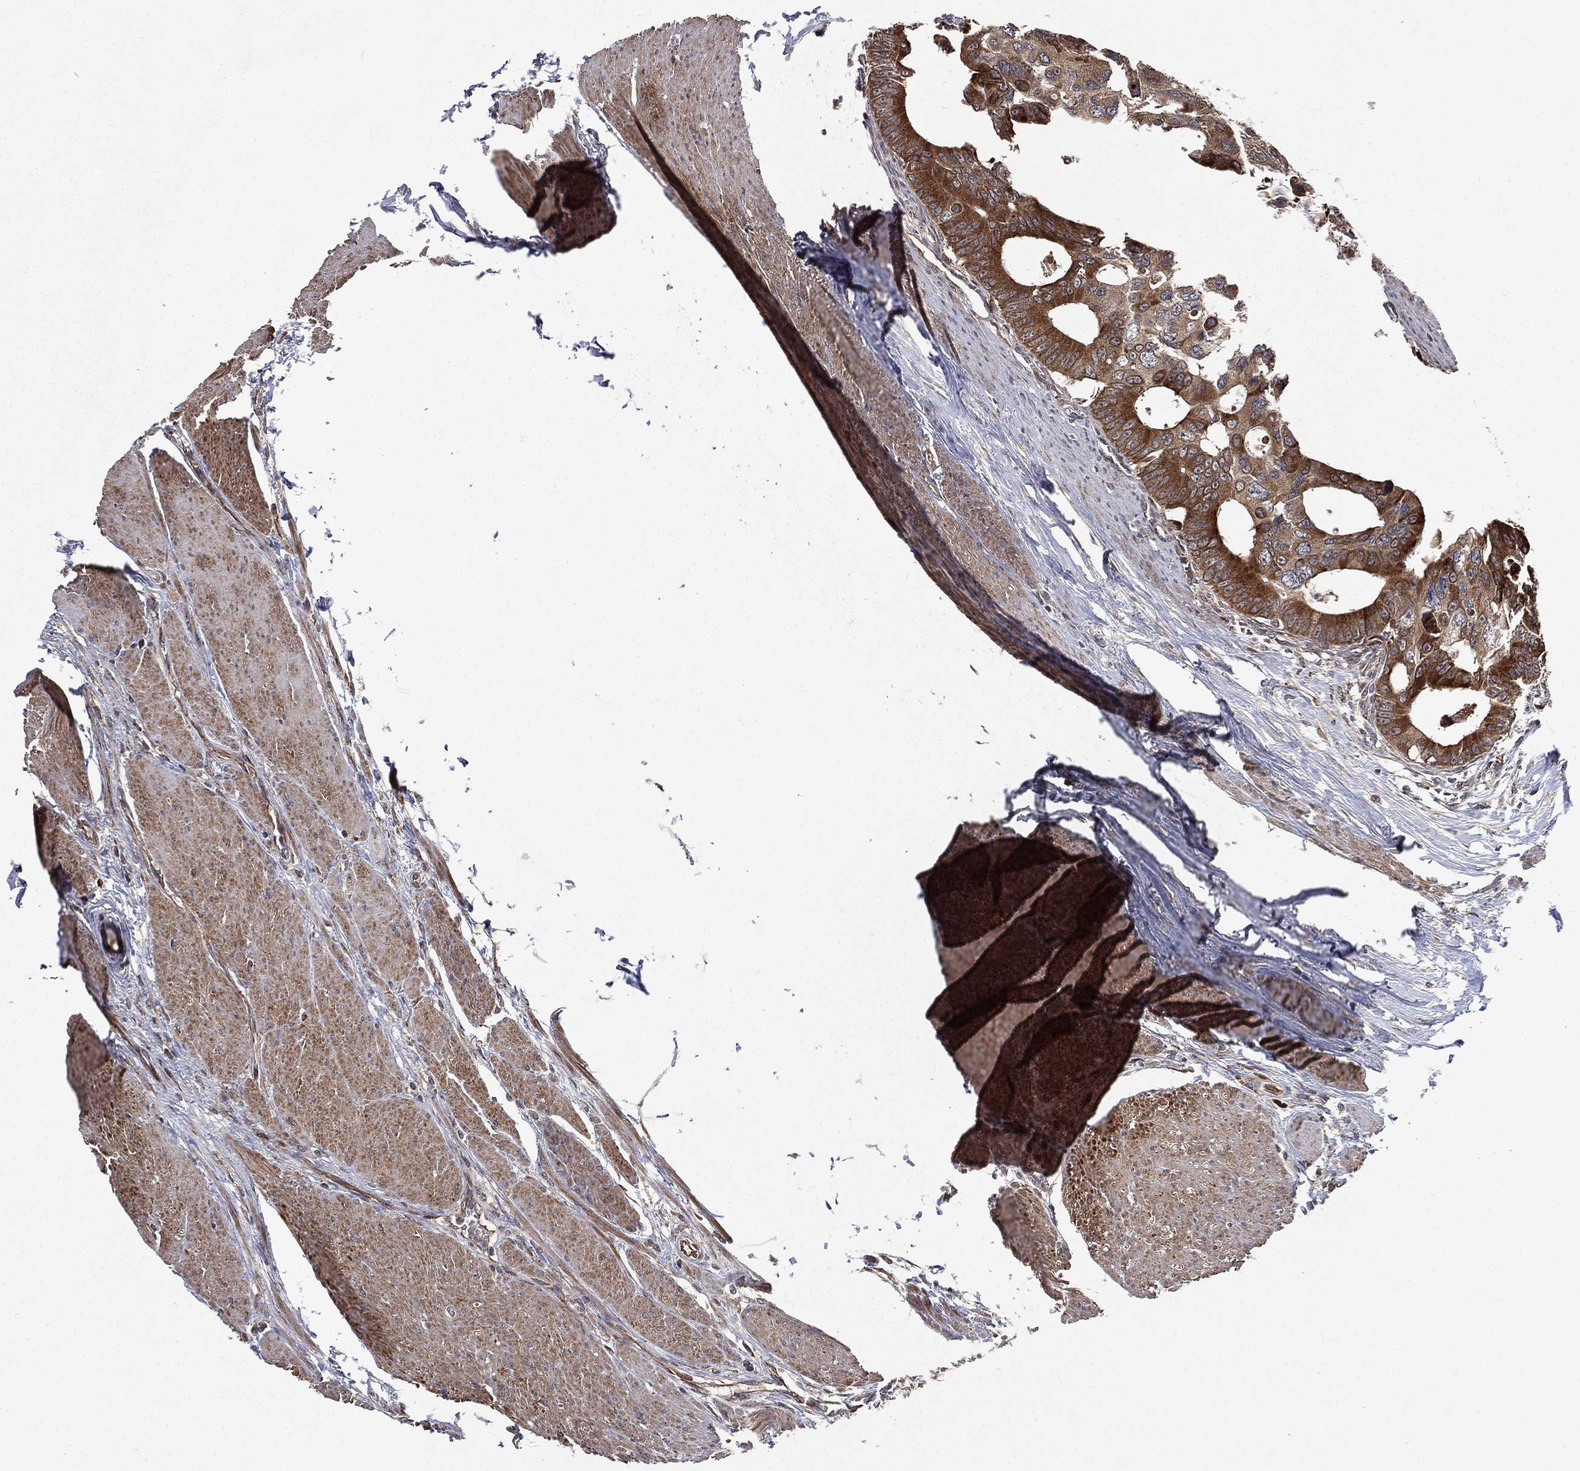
{"staining": {"intensity": "strong", "quantity": ">75%", "location": "cytoplasmic/membranous"}, "tissue": "colorectal cancer", "cell_type": "Tumor cells", "image_type": "cancer", "snomed": [{"axis": "morphology", "description": "Adenocarcinoma, NOS"}, {"axis": "topography", "description": "Rectum"}], "caption": "Human colorectal adenocarcinoma stained for a protein (brown) demonstrates strong cytoplasmic/membranous positive staining in about >75% of tumor cells.", "gene": "RAB11FIP4", "patient": {"sex": "male", "age": 64}}